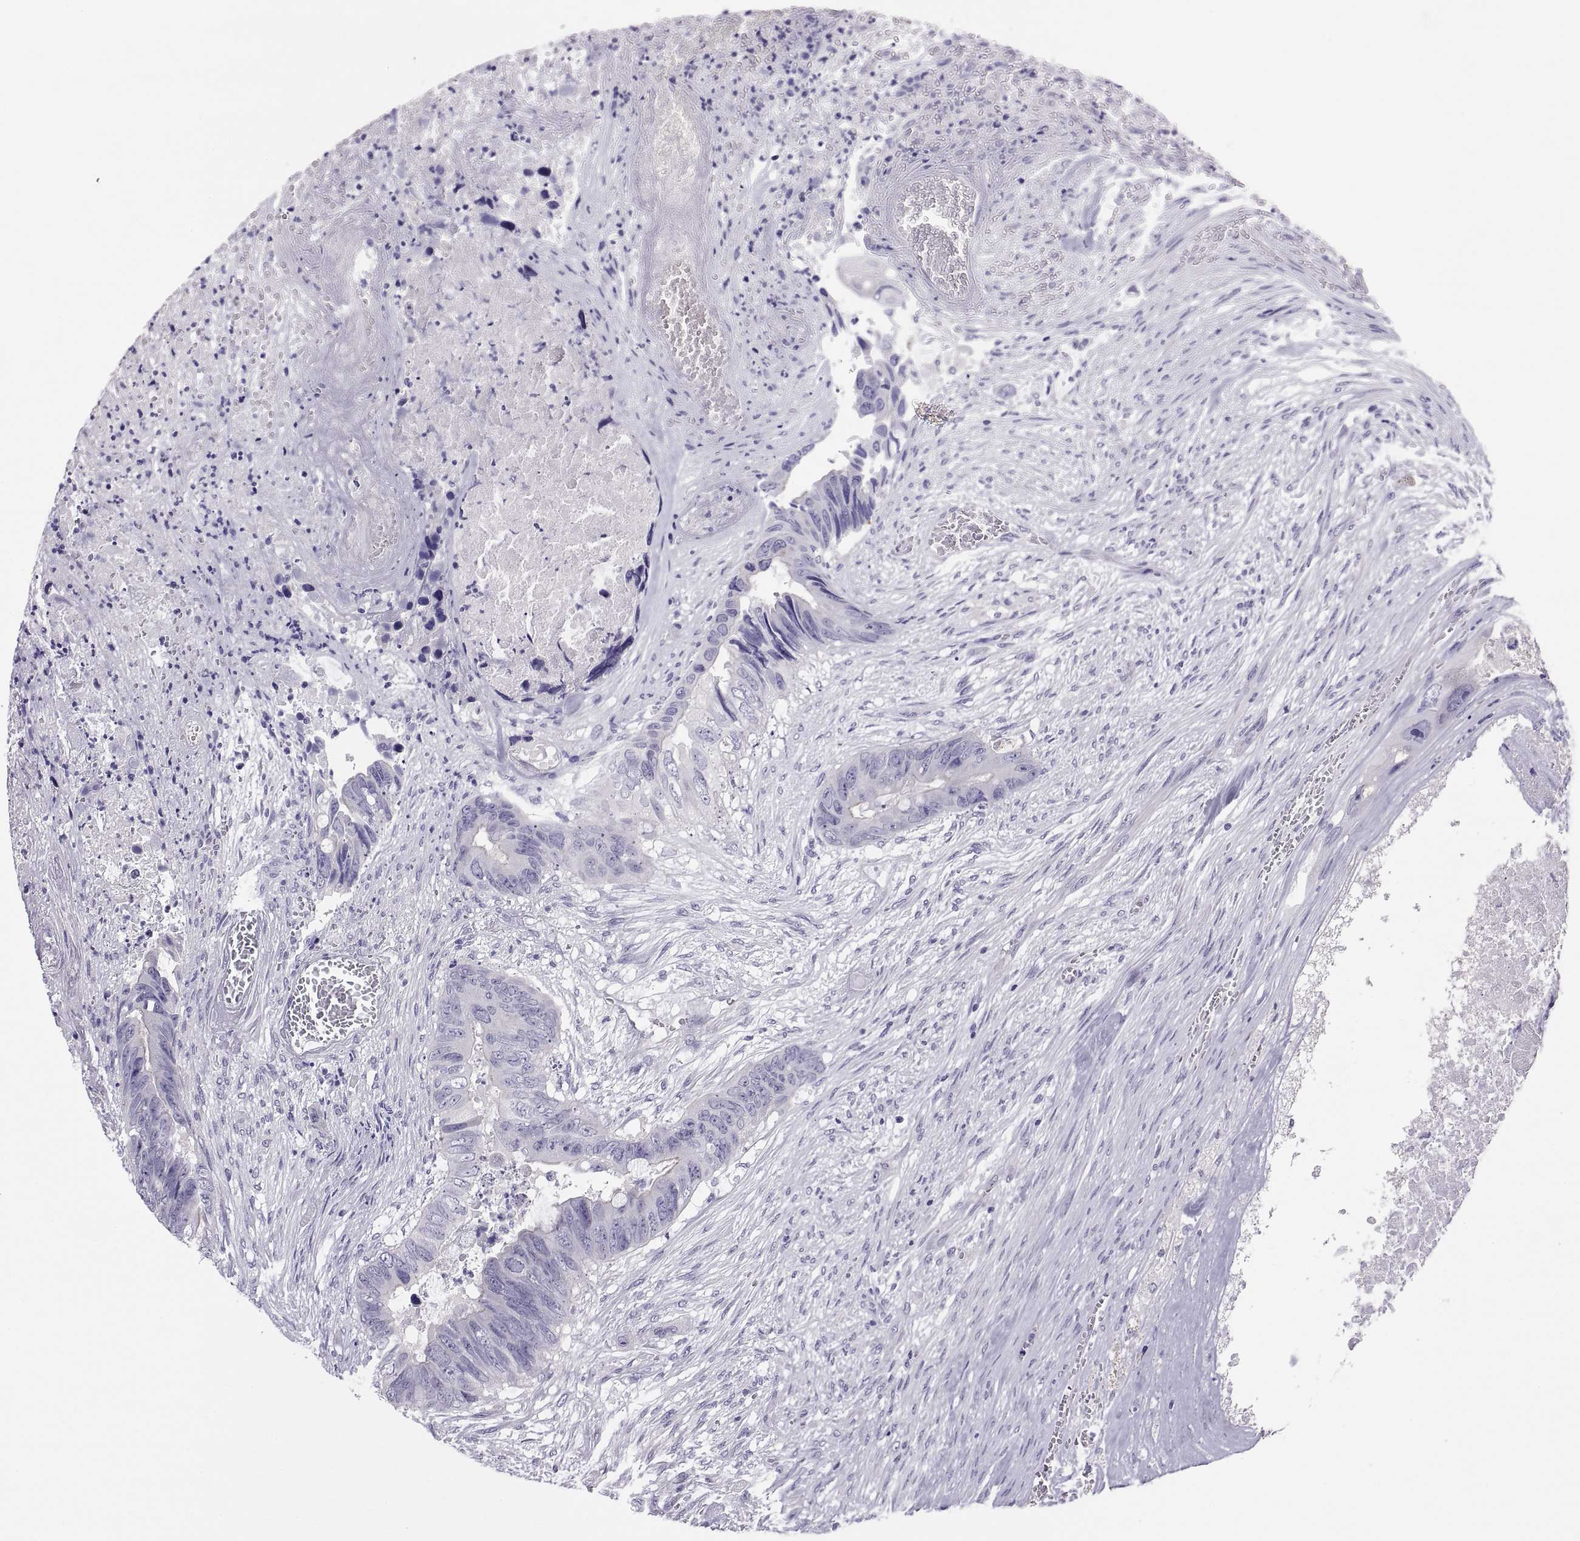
{"staining": {"intensity": "negative", "quantity": "none", "location": "none"}, "tissue": "colorectal cancer", "cell_type": "Tumor cells", "image_type": "cancer", "snomed": [{"axis": "morphology", "description": "Adenocarcinoma, NOS"}, {"axis": "topography", "description": "Rectum"}], "caption": "High magnification brightfield microscopy of colorectal adenocarcinoma stained with DAB (brown) and counterstained with hematoxylin (blue): tumor cells show no significant expression.", "gene": "RNASE12", "patient": {"sex": "male", "age": 63}}